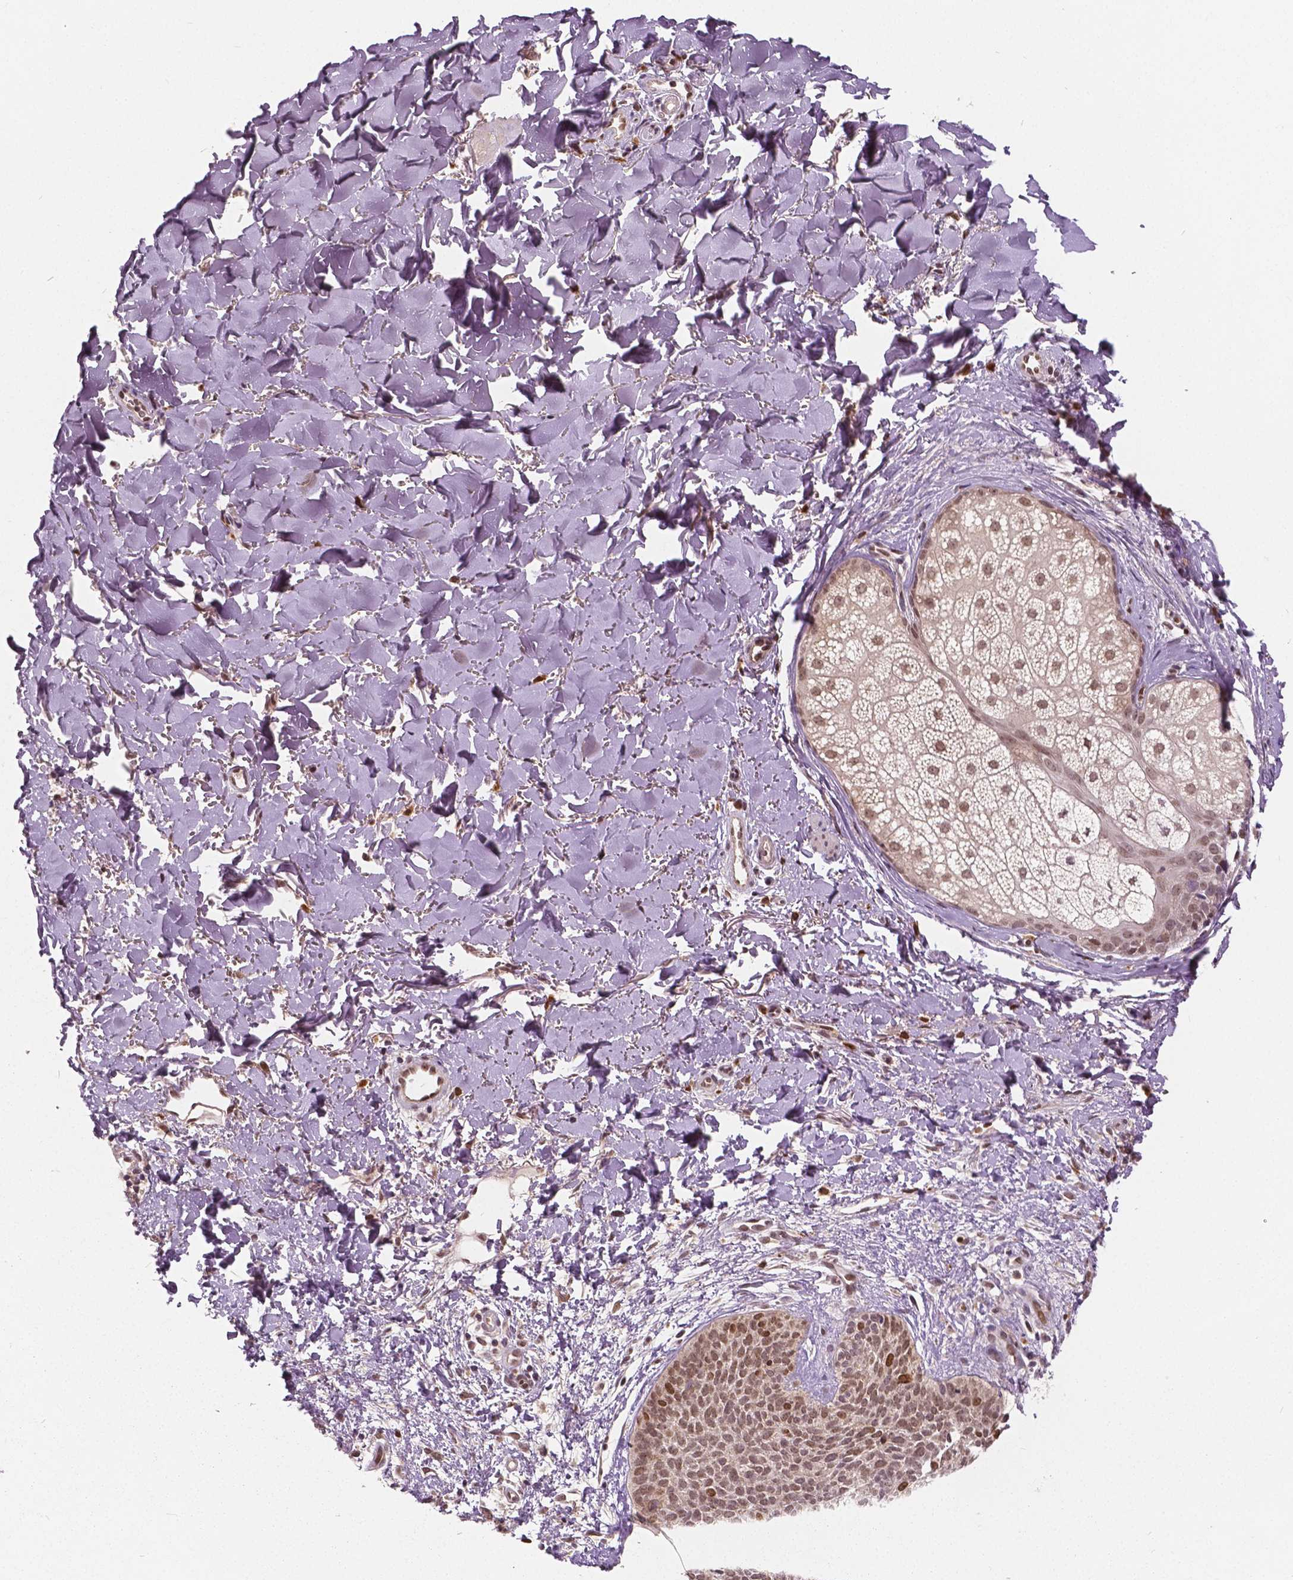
{"staining": {"intensity": "moderate", "quantity": ">75%", "location": "nuclear"}, "tissue": "skin cancer", "cell_type": "Tumor cells", "image_type": "cancer", "snomed": [{"axis": "morphology", "description": "Basal cell carcinoma"}, {"axis": "topography", "description": "Skin"}], "caption": "Moderate nuclear protein positivity is seen in approximately >75% of tumor cells in skin cancer. The staining was performed using DAB (3,3'-diaminobenzidine) to visualize the protein expression in brown, while the nuclei were stained in blue with hematoxylin (Magnification: 20x).", "gene": "HMBOX1", "patient": {"sex": "female", "age": 69}}